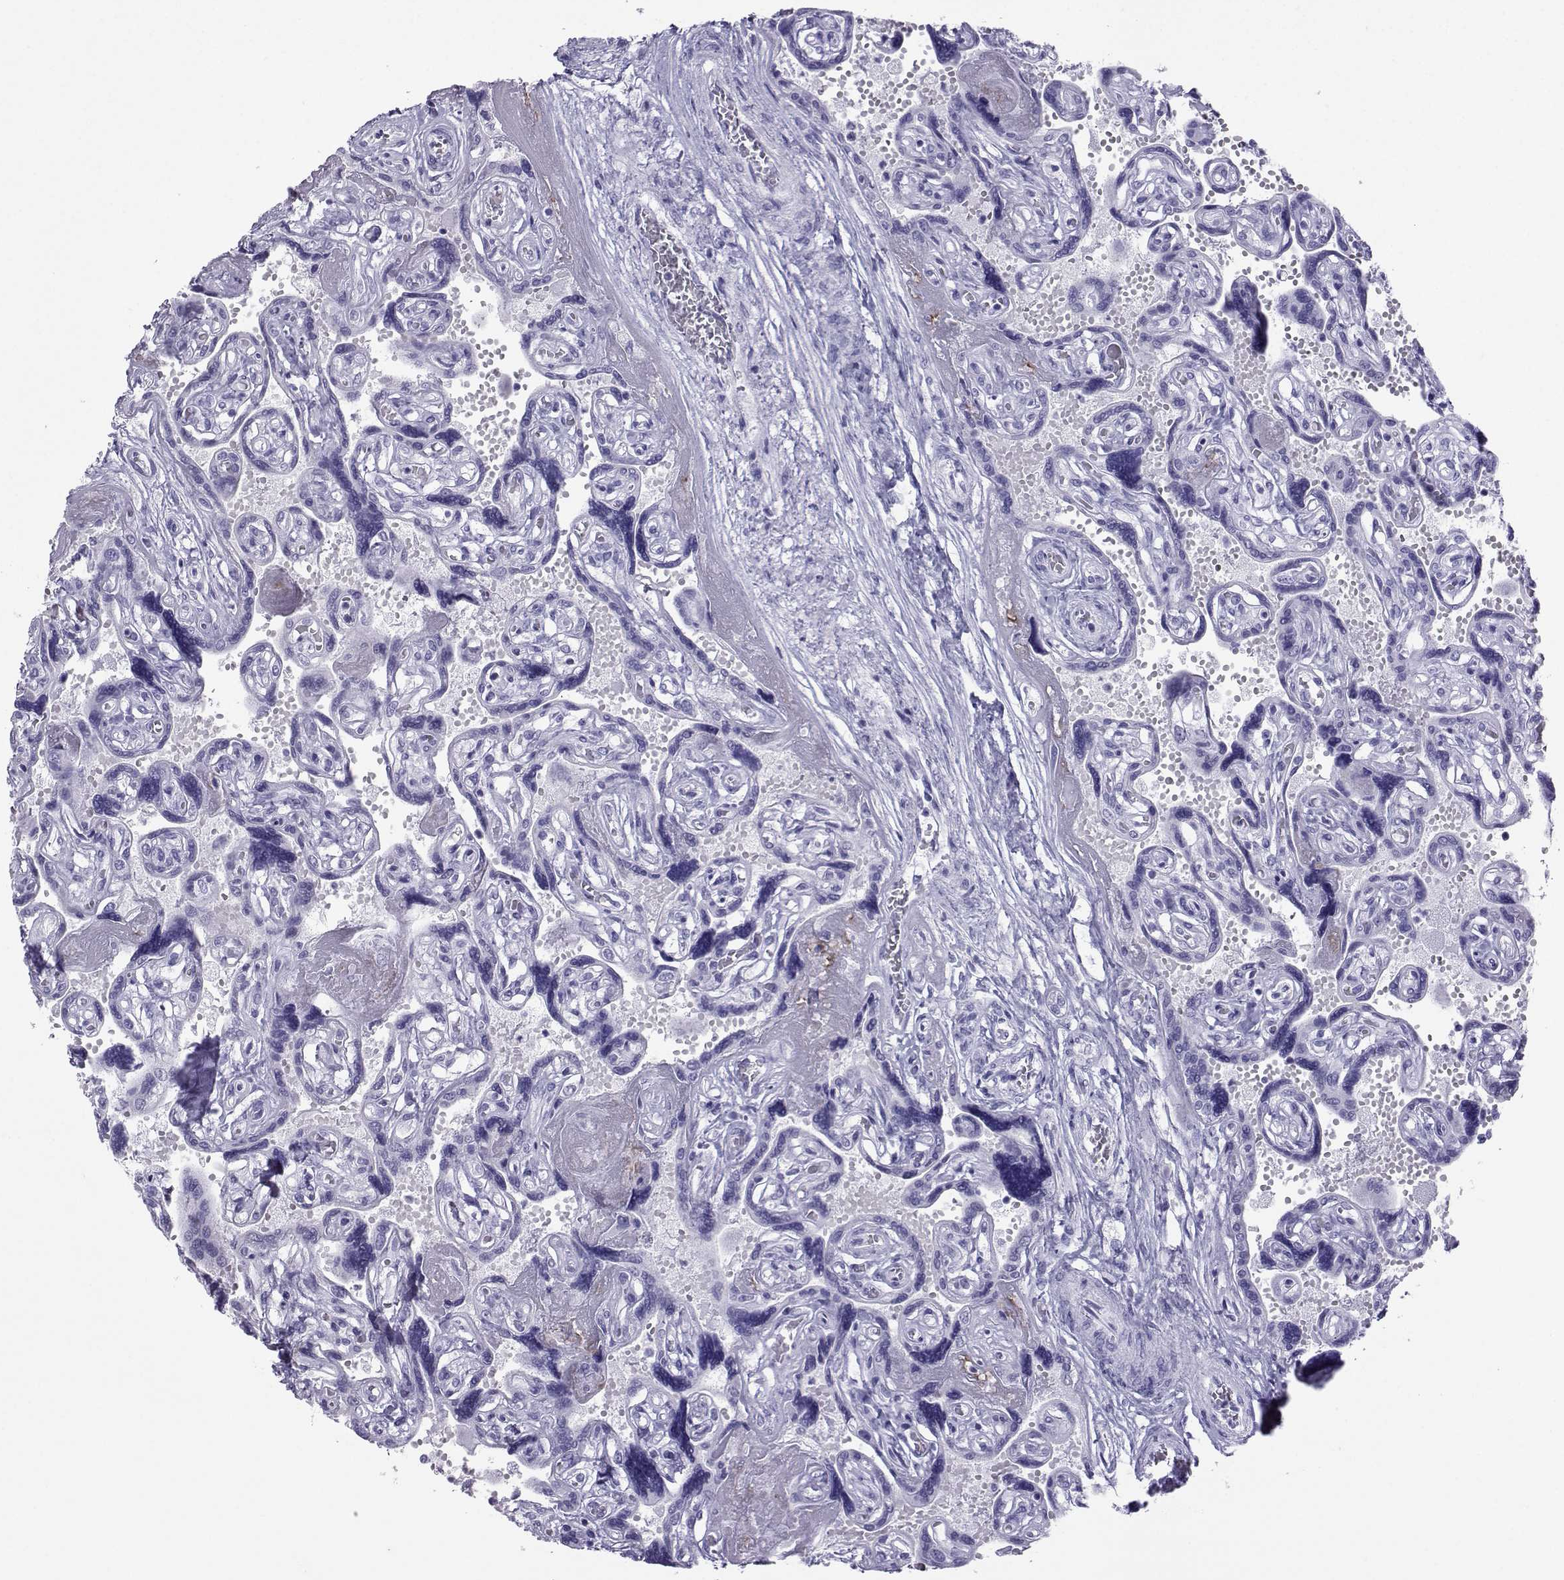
{"staining": {"intensity": "negative", "quantity": "none", "location": "none"}, "tissue": "placenta", "cell_type": "Decidual cells", "image_type": "normal", "snomed": [{"axis": "morphology", "description": "Normal tissue, NOS"}, {"axis": "topography", "description": "Placenta"}], "caption": "Immunohistochemistry (IHC) image of normal placenta: human placenta stained with DAB demonstrates no significant protein staining in decidual cells. Nuclei are stained in blue.", "gene": "LORICRIN", "patient": {"sex": "female", "age": 32}}